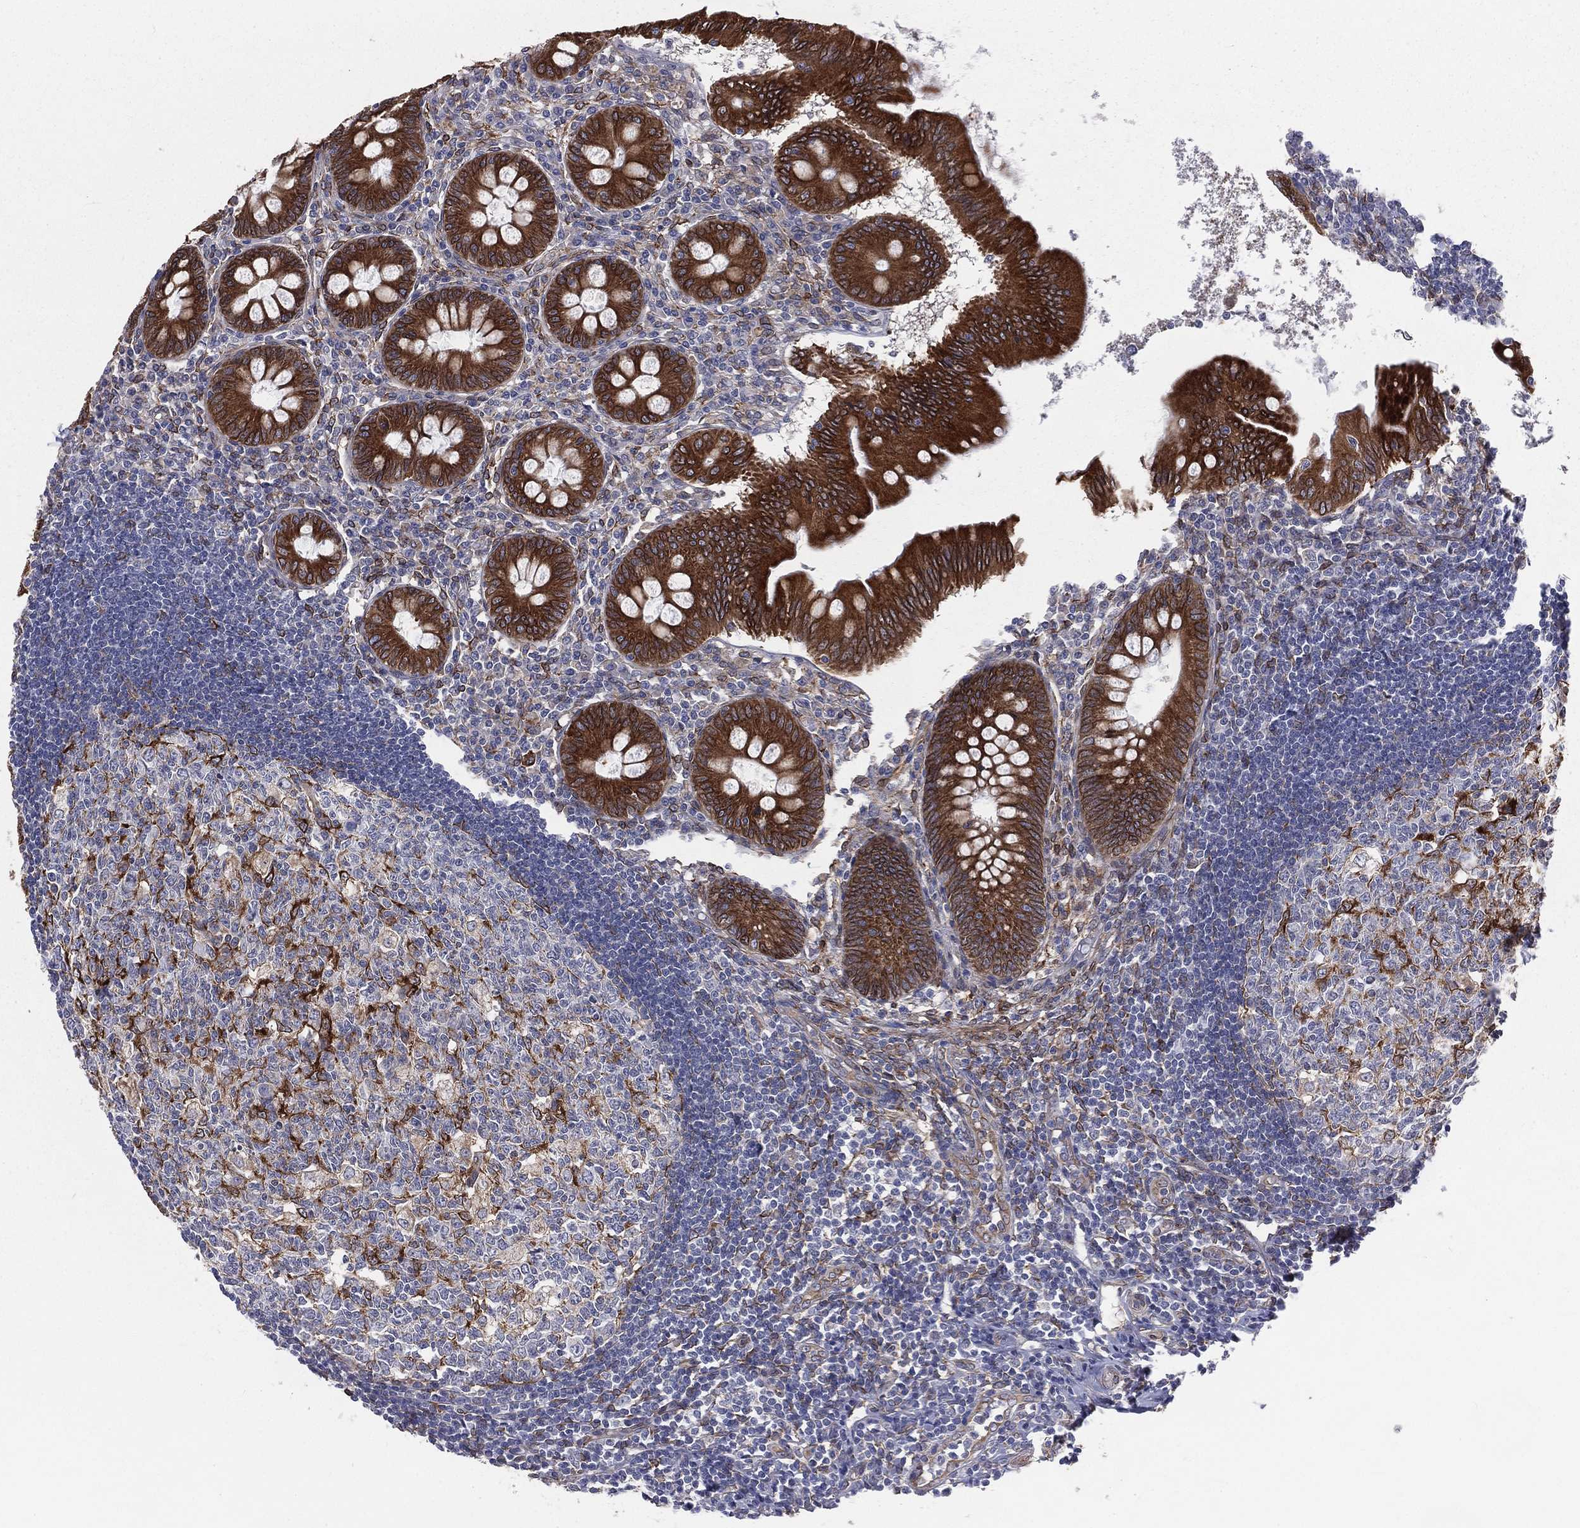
{"staining": {"intensity": "strong", "quantity": ">75%", "location": "cytoplasmic/membranous"}, "tissue": "appendix", "cell_type": "Glandular cells", "image_type": "normal", "snomed": [{"axis": "morphology", "description": "Normal tissue, NOS"}, {"axis": "morphology", "description": "Inflammation, NOS"}, {"axis": "topography", "description": "Appendix"}], "caption": "This photomicrograph displays immunohistochemistry (IHC) staining of benign appendix, with high strong cytoplasmic/membranous expression in about >75% of glandular cells.", "gene": "PGRMC1", "patient": {"sex": "male", "age": 16}}